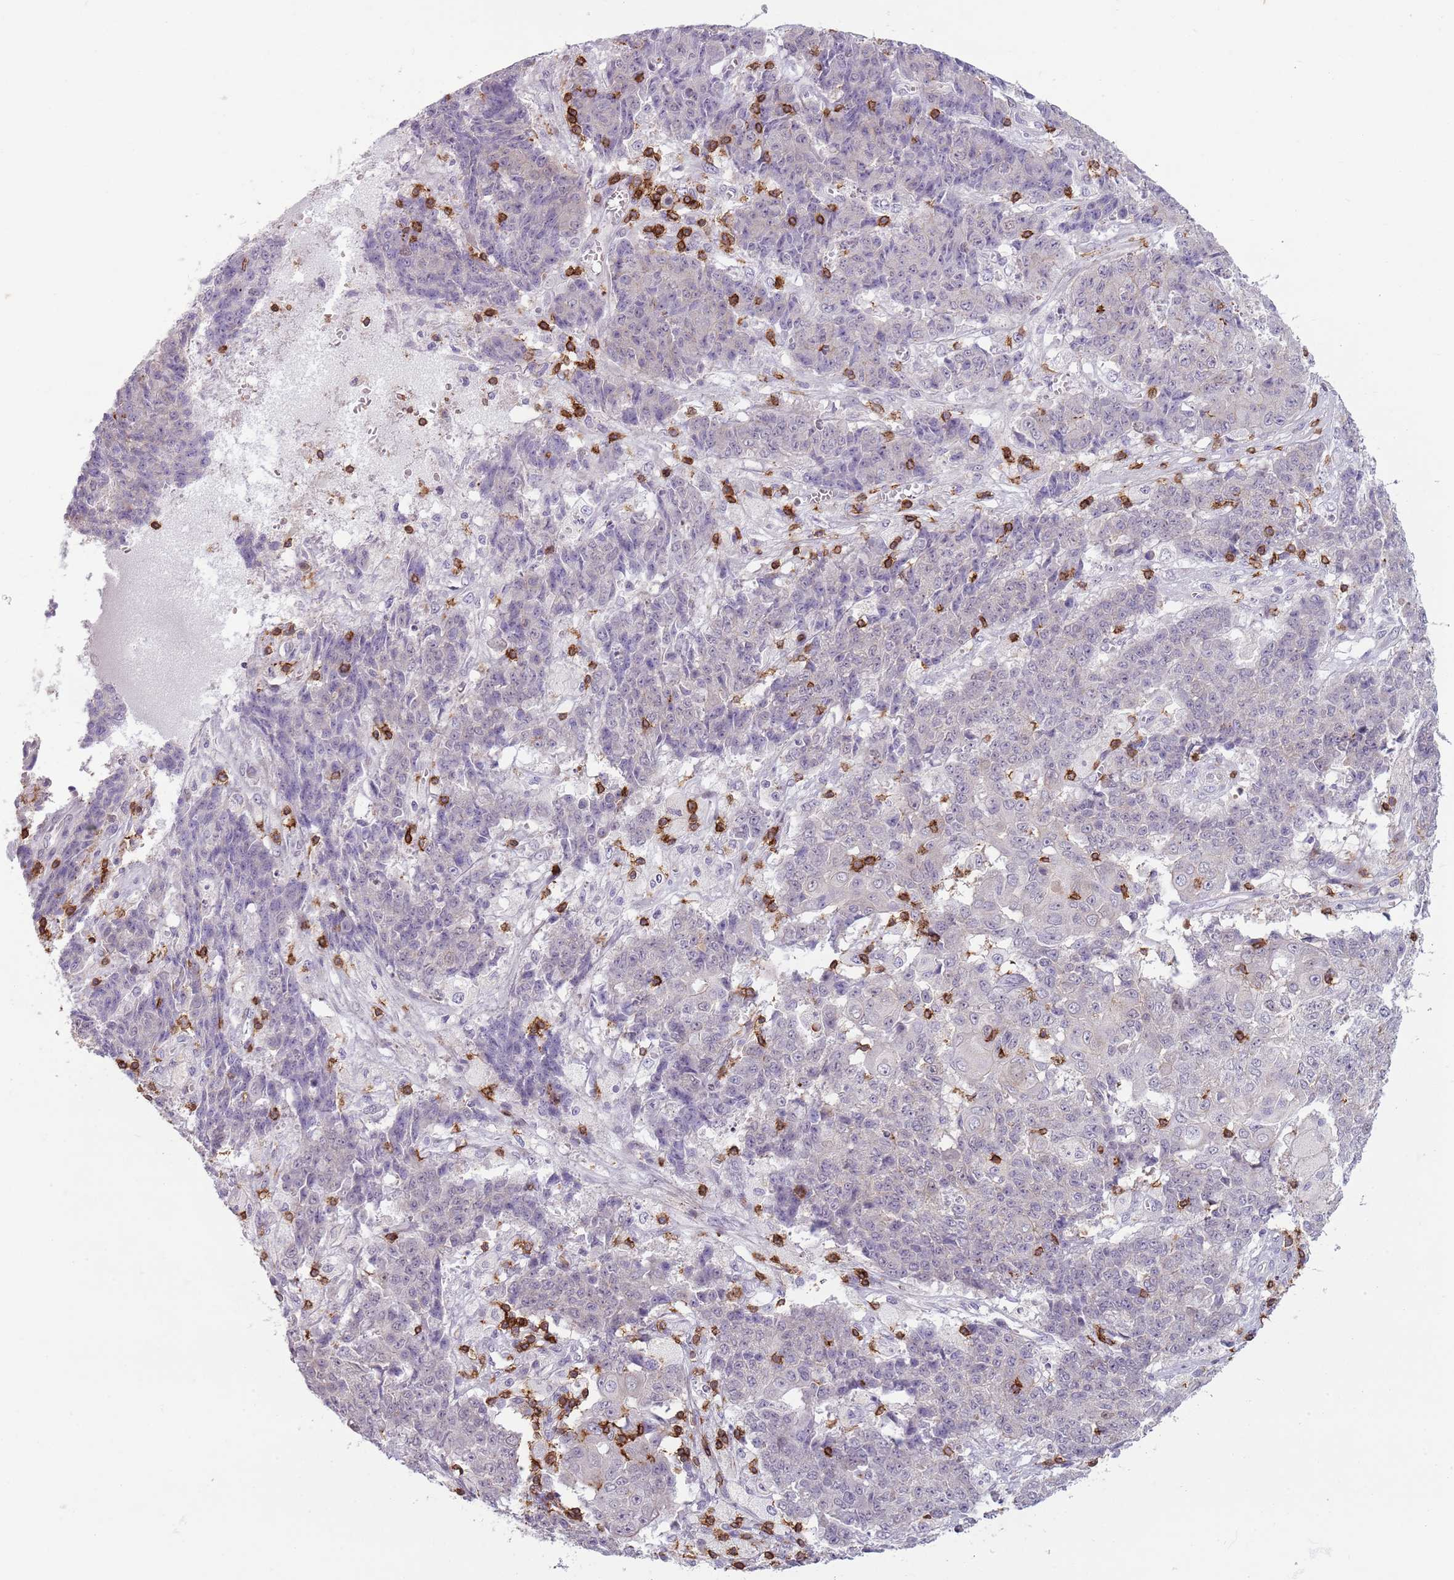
{"staining": {"intensity": "negative", "quantity": "none", "location": "none"}, "tissue": "ovarian cancer", "cell_type": "Tumor cells", "image_type": "cancer", "snomed": [{"axis": "morphology", "description": "Carcinoma, endometroid"}, {"axis": "topography", "description": "Ovary"}], "caption": "Immunohistochemical staining of ovarian endometroid carcinoma exhibits no significant expression in tumor cells.", "gene": "ZNF583", "patient": {"sex": "female", "age": 42}}